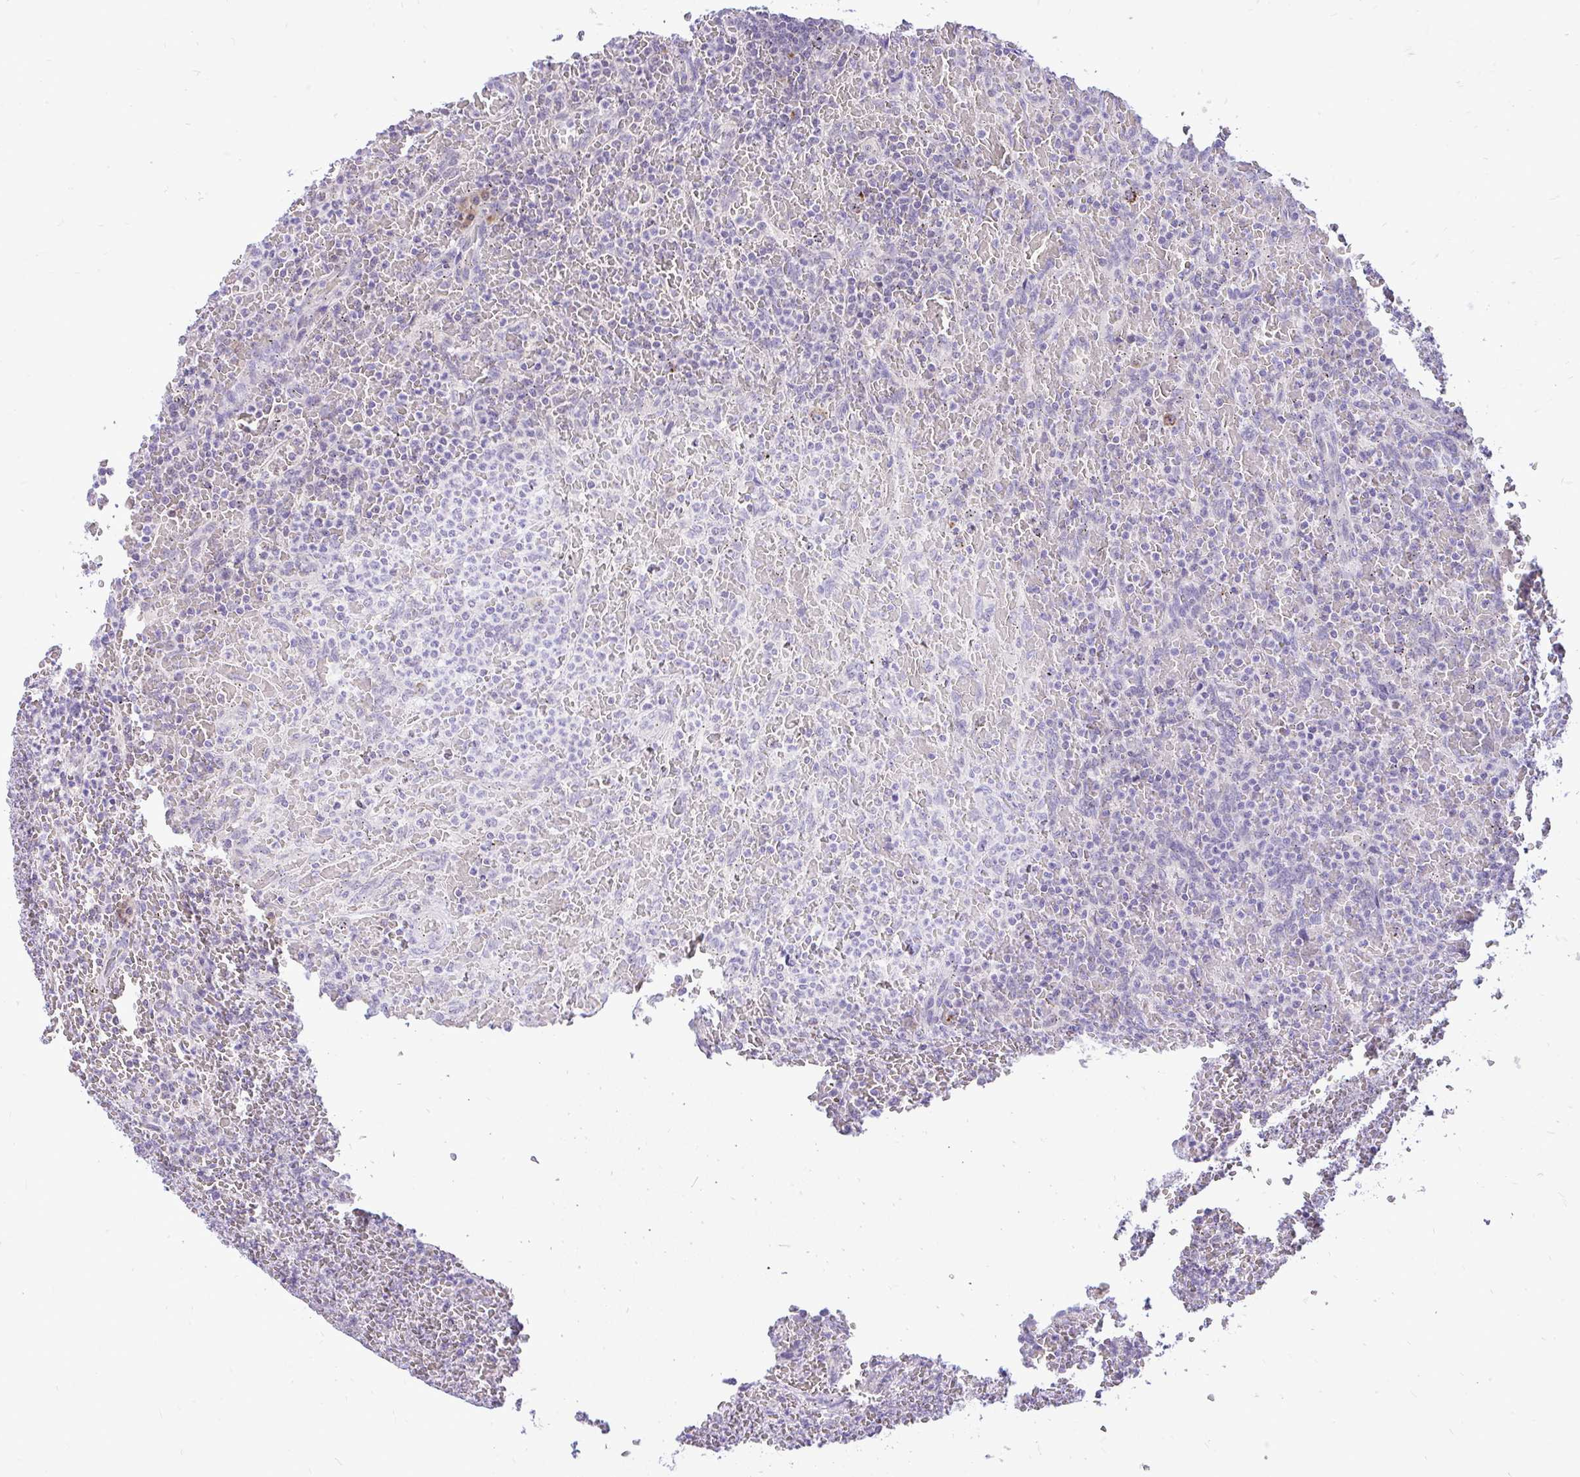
{"staining": {"intensity": "negative", "quantity": "none", "location": "none"}, "tissue": "lymphoma", "cell_type": "Tumor cells", "image_type": "cancer", "snomed": [{"axis": "morphology", "description": "Malignant lymphoma, non-Hodgkin's type, Low grade"}, {"axis": "topography", "description": "Spleen"}], "caption": "Immunohistochemical staining of human low-grade malignant lymphoma, non-Hodgkin's type demonstrates no significant staining in tumor cells.", "gene": "PYCR2", "patient": {"sex": "female", "age": 64}}